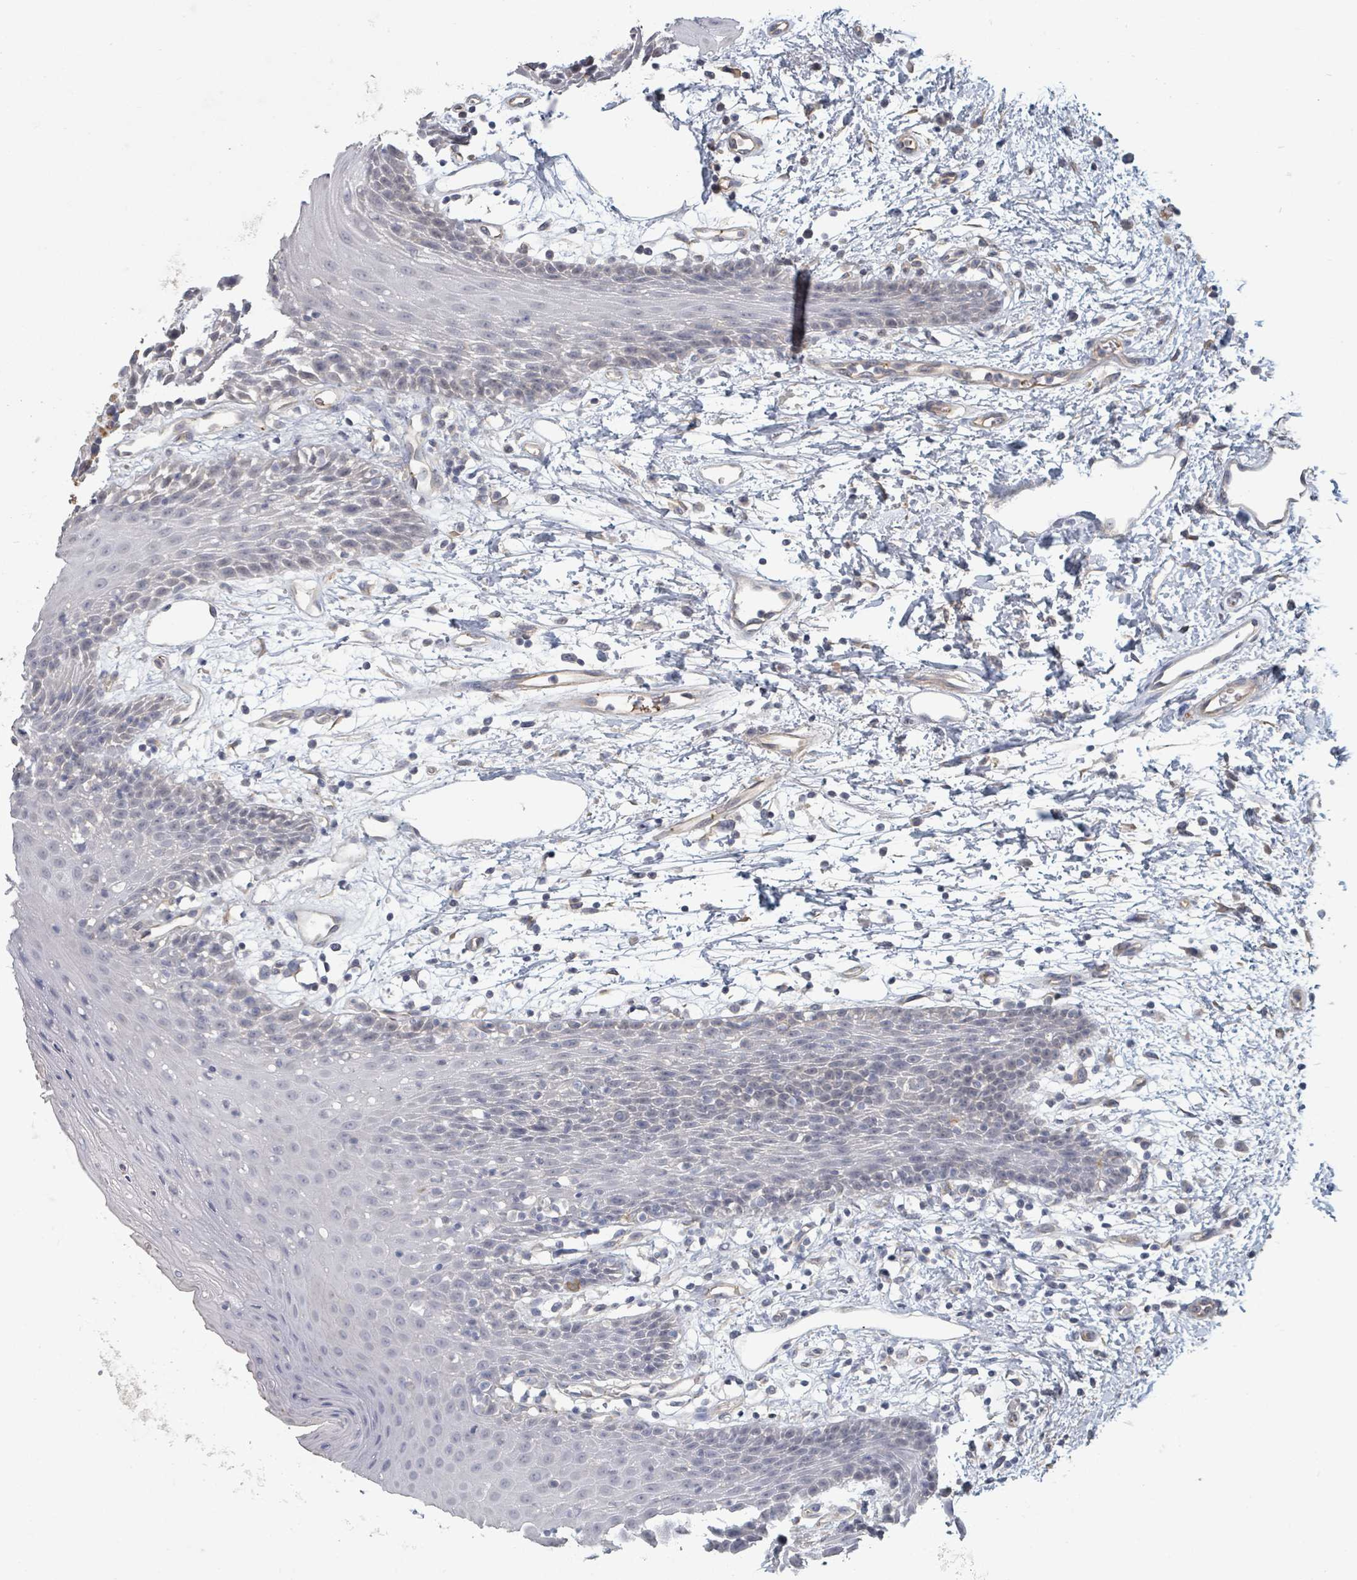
{"staining": {"intensity": "negative", "quantity": "none", "location": "none"}, "tissue": "oral mucosa", "cell_type": "Squamous epithelial cells", "image_type": "normal", "snomed": [{"axis": "morphology", "description": "Normal tissue, NOS"}, {"axis": "topography", "description": "Oral tissue"}, {"axis": "topography", "description": "Tounge, NOS"}], "caption": "The image exhibits no staining of squamous epithelial cells in benign oral mucosa. The staining is performed using DAB brown chromogen with nuclei counter-stained in using hematoxylin.", "gene": "PLAUR", "patient": {"sex": "female", "age": 59}}